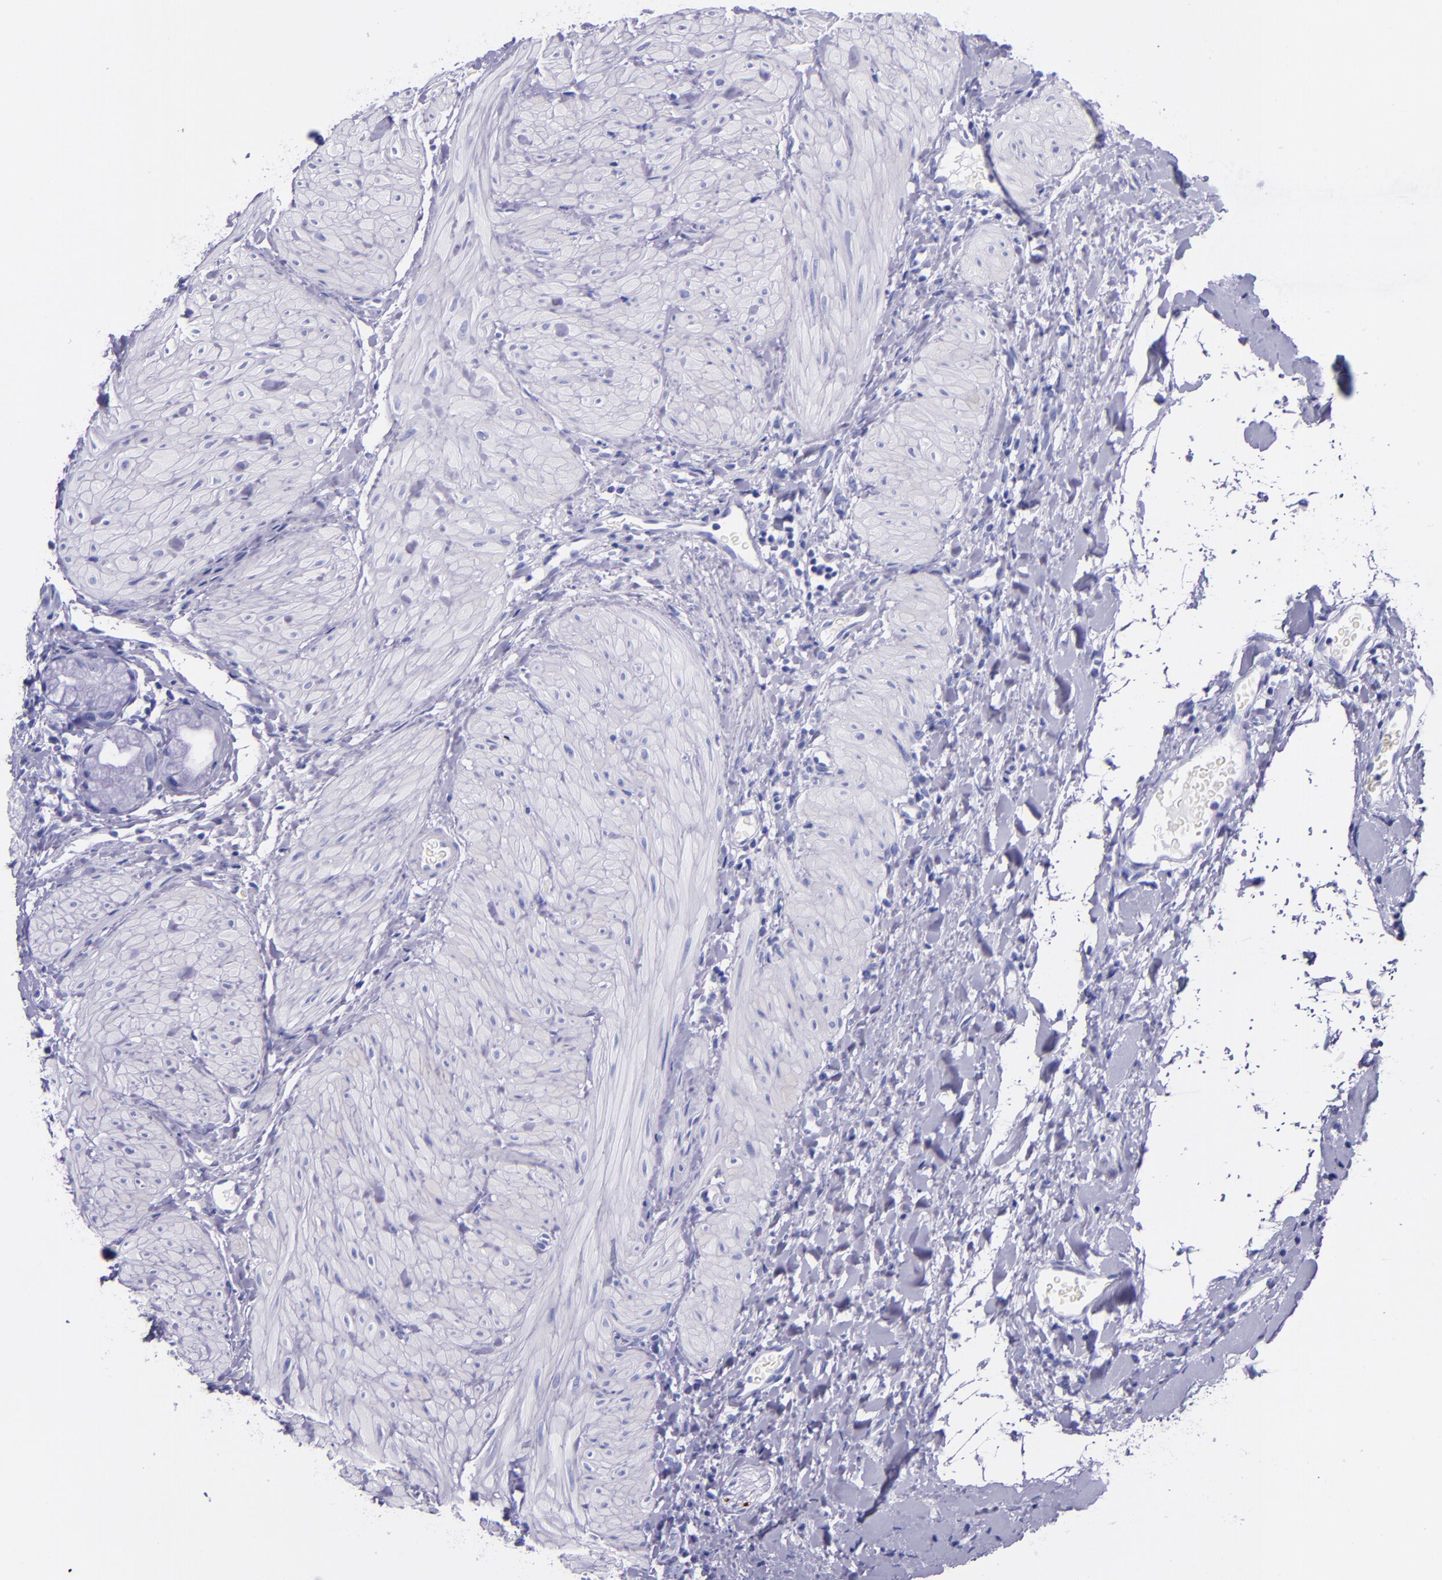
{"staining": {"intensity": "negative", "quantity": "none", "location": "none"}, "tissue": "gallbladder", "cell_type": "Glandular cells", "image_type": "normal", "snomed": [{"axis": "morphology", "description": "Normal tissue, NOS"}, {"axis": "morphology", "description": "Inflammation, NOS"}, {"axis": "topography", "description": "Gallbladder"}], "caption": "Immunohistochemistry (IHC) histopathology image of normal gallbladder: human gallbladder stained with DAB (3,3'-diaminobenzidine) exhibits no significant protein expression in glandular cells.", "gene": "MBP", "patient": {"sex": "male", "age": 66}}